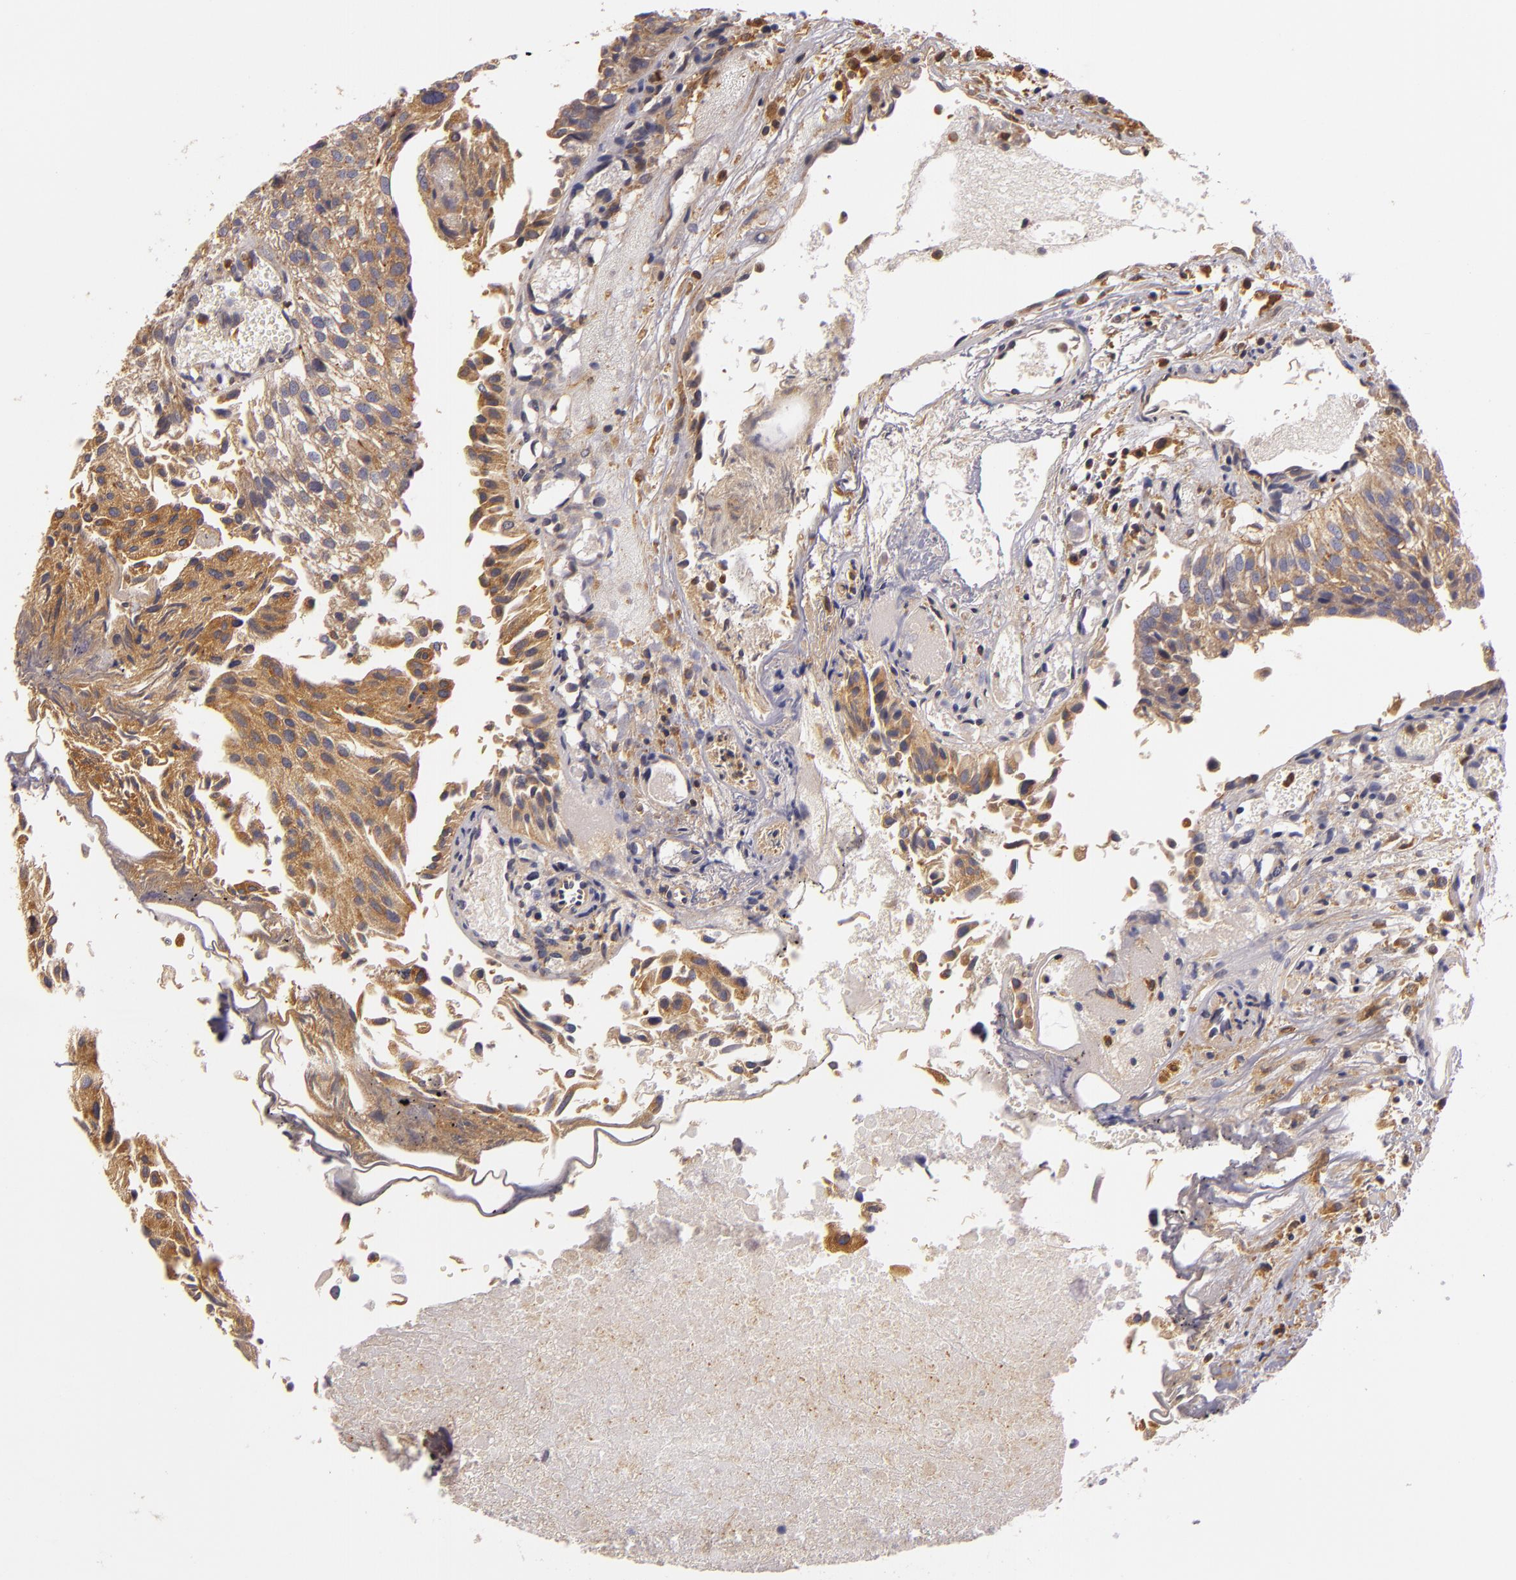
{"staining": {"intensity": "moderate", "quantity": ">75%", "location": "cytoplasmic/membranous"}, "tissue": "urothelial cancer", "cell_type": "Tumor cells", "image_type": "cancer", "snomed": [{"axis": "morphology", "description": "Urothelial carcinoma, Low grade"}, {"axis": "topography", "description": "Urinary bladder"}], "caption": "Low-grade urothelial carcinoma tissue exhibits moderate cytoplasmic/membranous staining in approximately >75% of tumor cells", "gene": "TOM1", "patient": {"sex": "female", "age": 89}}